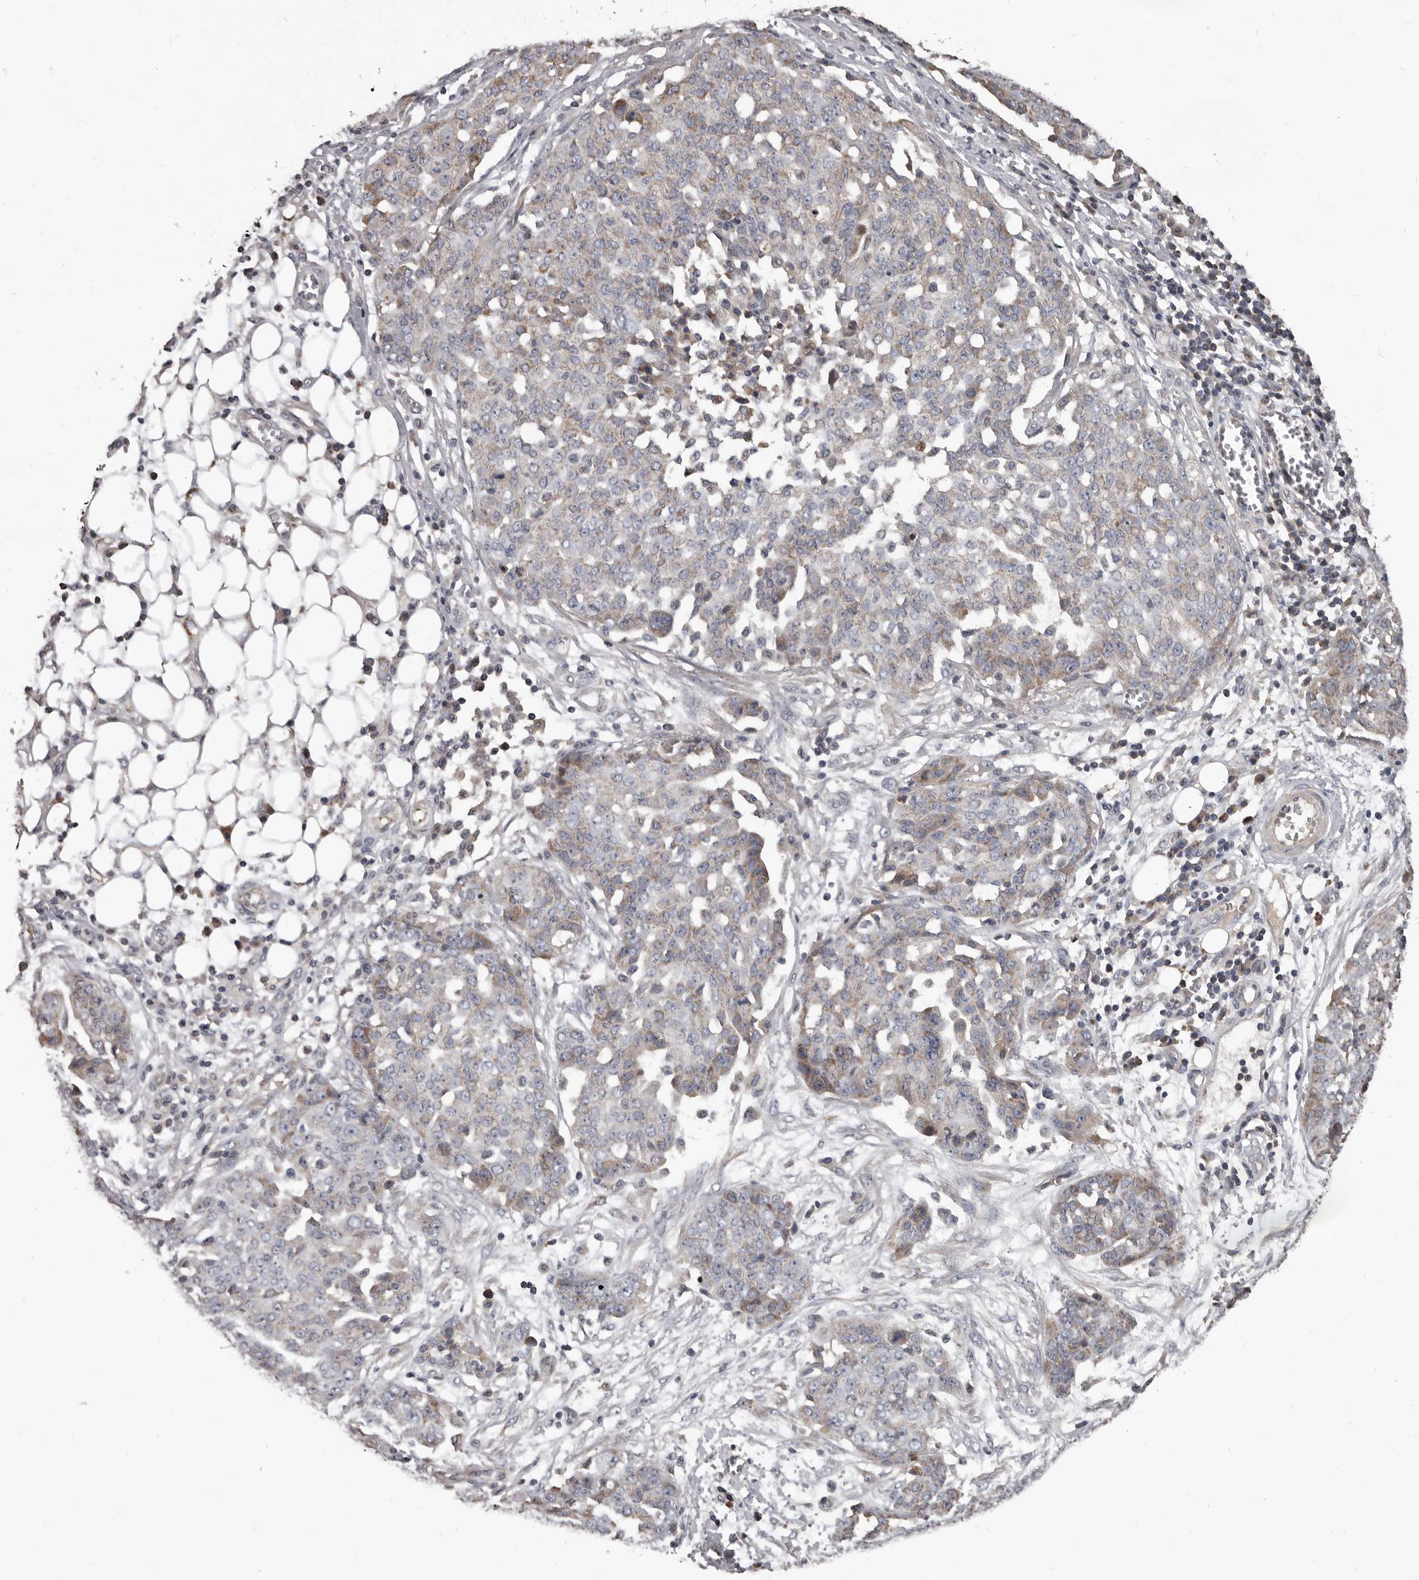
{"staining": {"intensity": "weak", "quantity": "<25%", "location": "cytoplasmic/membranous"}, "tissue": "ovarian cancer", "cell_type": "Tumor cells", "image_type": "cancer", "snomed": [{"axis": "morphology", "description": "Cystadenocarcinoma, serous, NOS"}, {"axis": "topography", "description": "Soft tissue"}, {"axis": "topography", "description": "Ovary"}], "caption": "Immunohistochemical staining of ovarian serous cystadenocarcinoma shows no significant staining in tumor cells.", "gene": "ALDH5A1", "patient": {"sex": "female", "age": 57}}